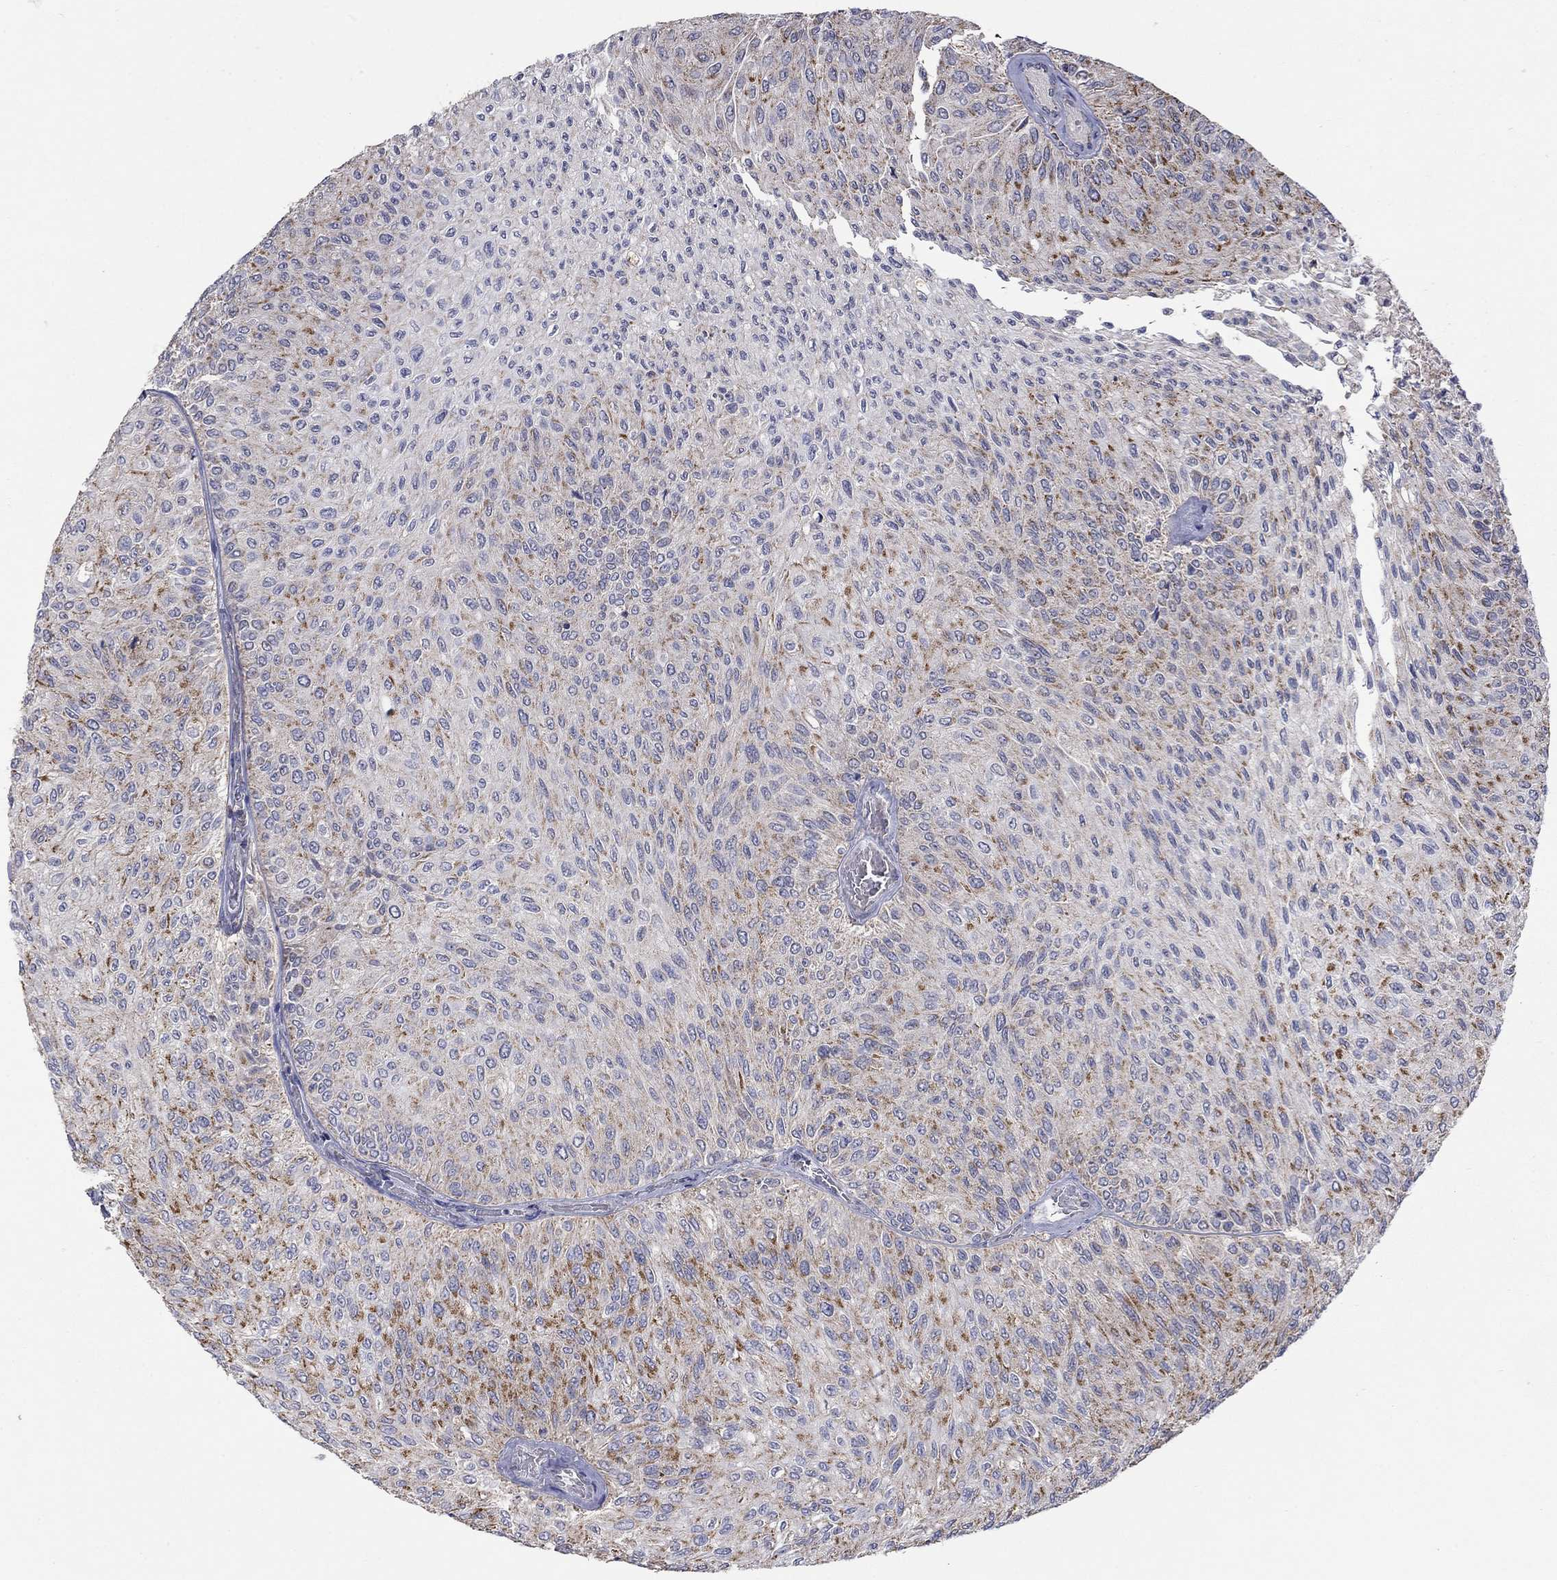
{"staining": {"intensity": "strong", "quantity": "<25%", "location": "cytoplasmic/membranous"}, "tissue": "urothelial cancer", "cell_type": "Tumor cells", "image_type": "cancer", "snomed": [{"axis": "morphology", "description": "Urothelial carcinoma, Low grade"}, {"axis": "topography", "description": "Urinary bladder"}], "caption": "Human urothelial carcinoma (low-grade) stained for a protein (brown) demonstrates strong cytoplasmic/membranous positive positivity in about <25% of tumor cells.", "gene": "HPS5", "patient": {"sex": "male", "age": 78}}